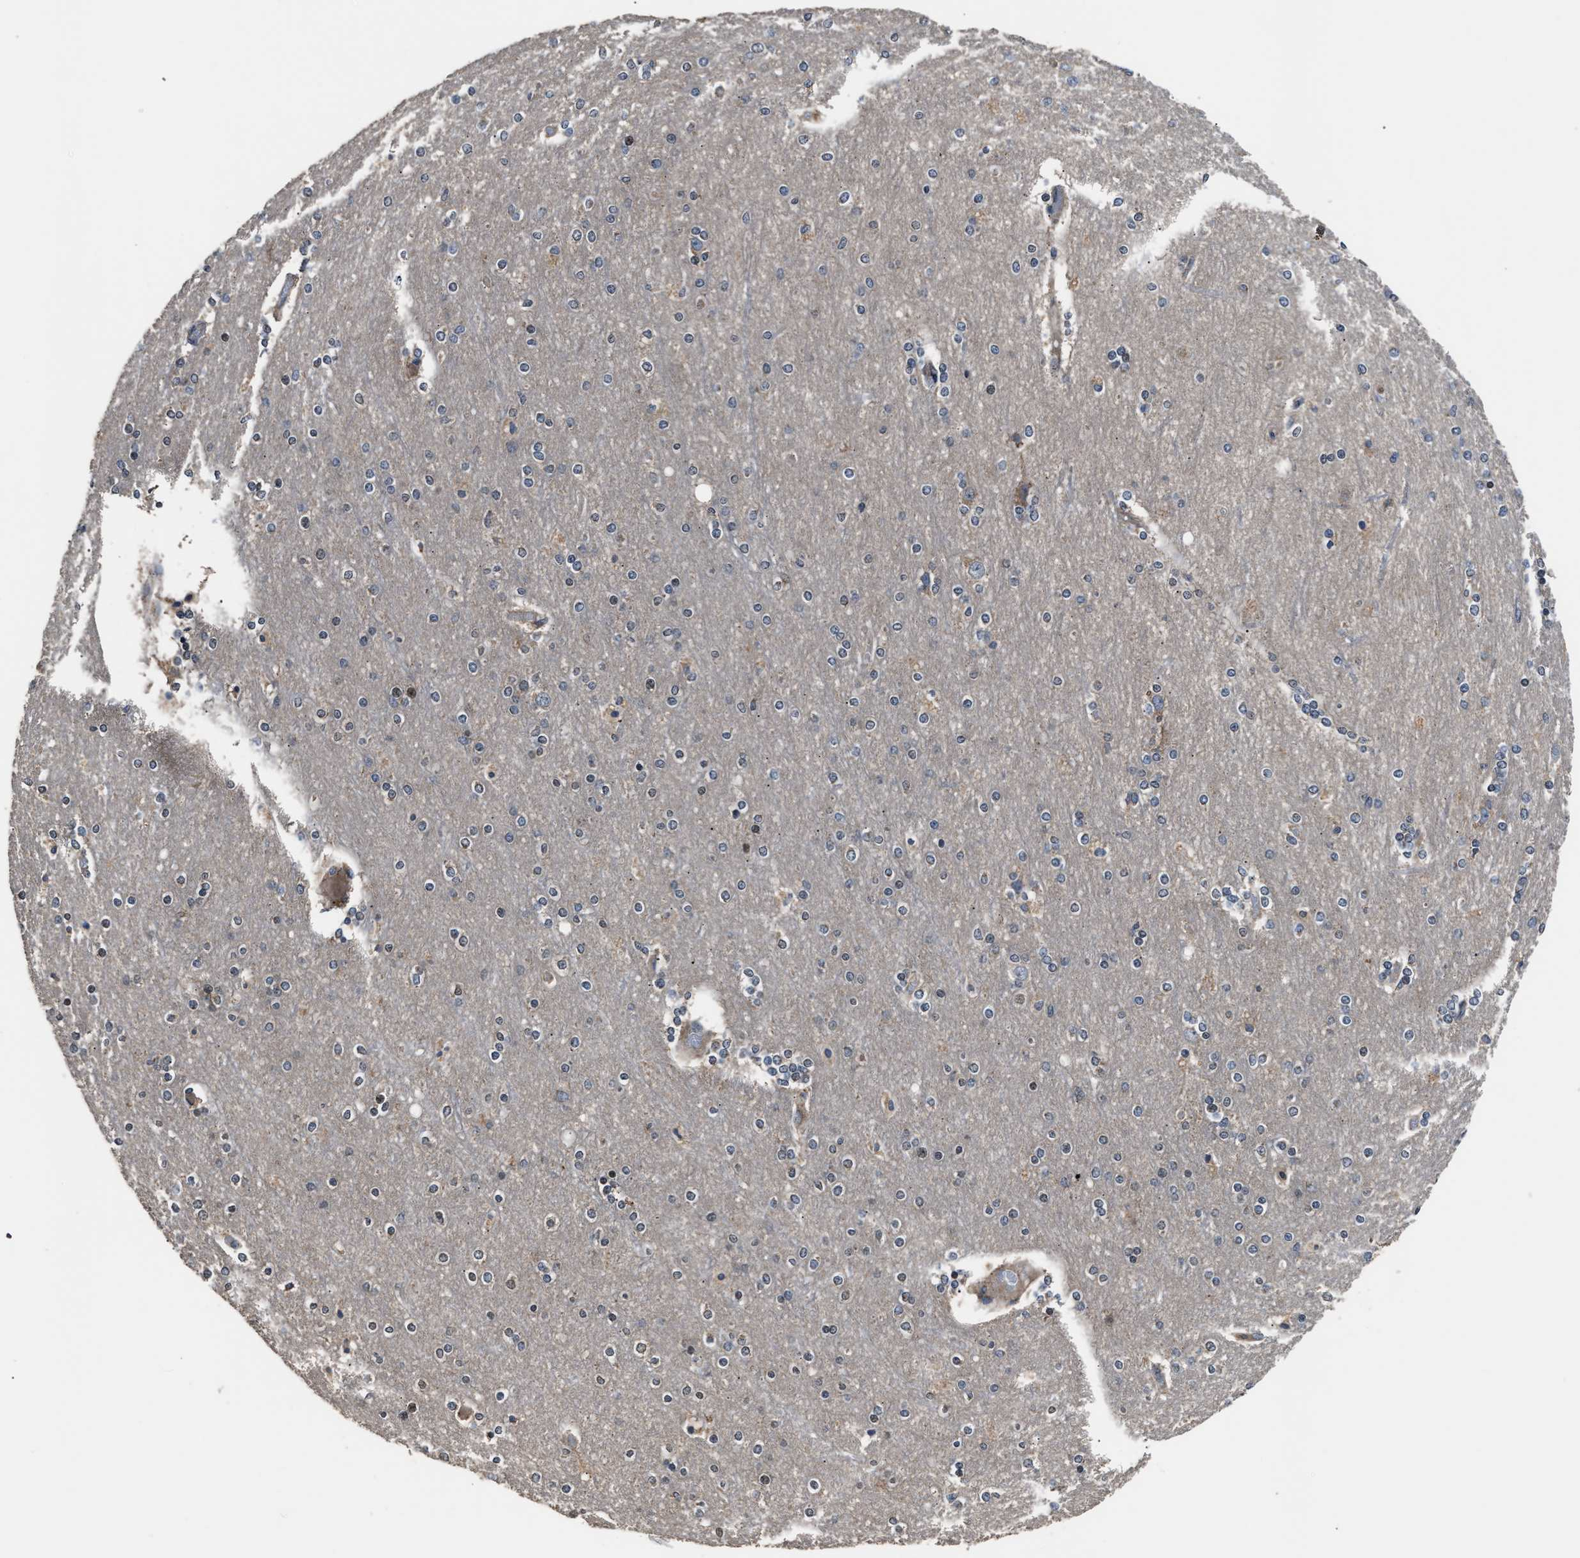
{"staining": {"intensity": "weak", "quantity": "25%-75%", "location": "cytoplasmic/membranous"}, "tissue": "cerebral cortex", "cell_type": "Endothelial cells", "image_type": "normal", "snomed": [{"axis": "morphology", "description": "Normal tissue, NOS"}, {"axis": "topography", "description": "Cerebral cortex"}], "caption": "DAB immunohistochemical staining of benign human cerebral cortex demonstrates weak cytoplasmic/membranous protein expression in about 25%-75% of endothelial cells.", "gene": "IMPDH2", "patient": {"sex": "female", "age": 54}}